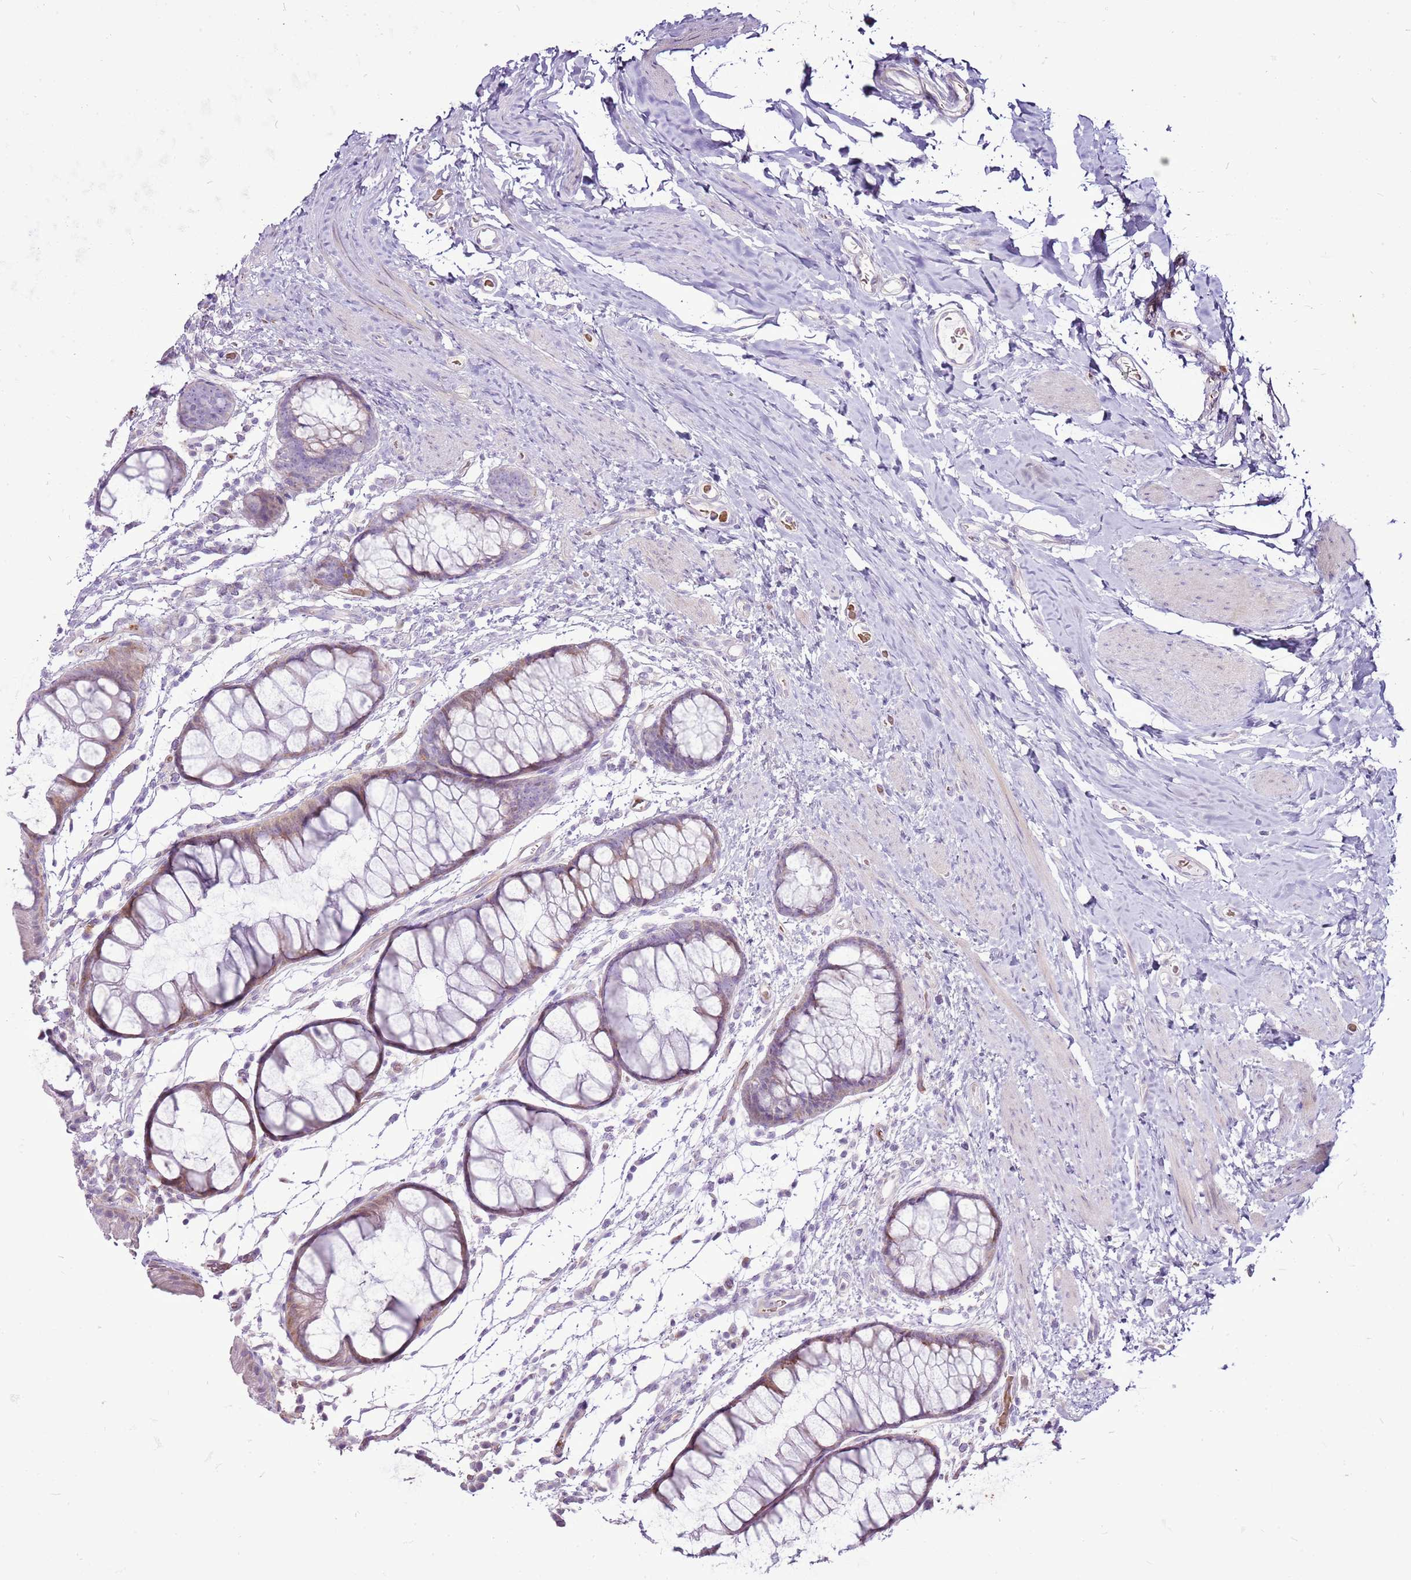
{"staining": {"intensity": "negative", "quantity": "none", "location": "none"}, "tissue": "colon", "cell_type": "Endothelial cells", "image_type": "normal", "snomed": [{"axis": "morphology", "description": "Normal tissue, NOS"}, {"axis": "topography", "description": "Colon"}], "caption": "High magnification brightfield microscopy of unremarkable colon stained with DAB (brown) and counterstained with hematoxylin (blue): endothelial cells show no significant expression. The staining was performed using DAB (3,3'-diaminobenzidine) to visualize the protein expression in brown, while the nuclei were stained in blue with hematoxylin (Magnification: 20x).", "gene": "CHAC2", "patient": {"sex": "female", "age": 62}}